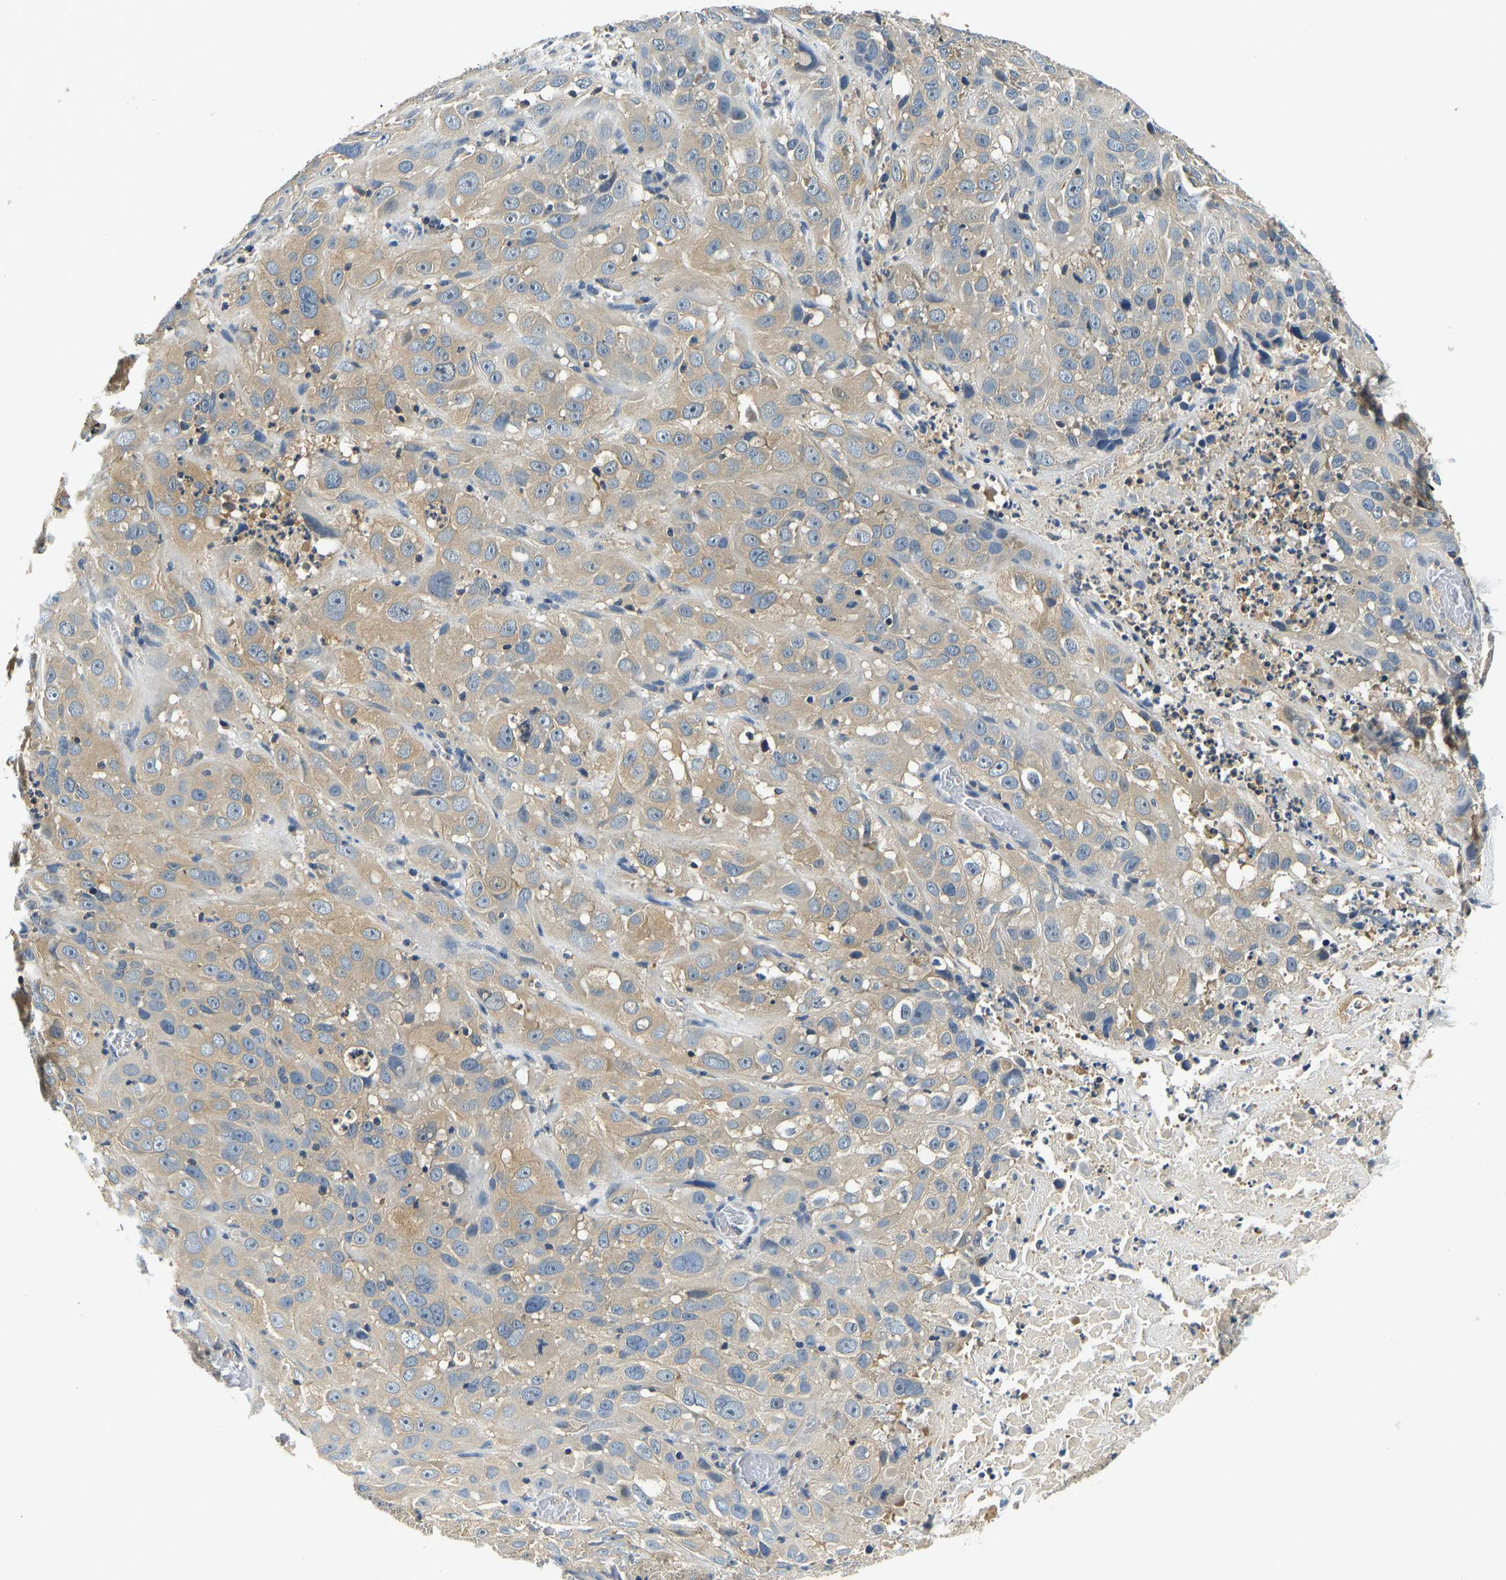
{"staining": {"intensity": "weak", "quantity": ">75%", "location": "cytoplasmic/membranous"}, "tissue": "cervical cancer", "cell_type": "Tumor cells", "image_type": "cancer", "snomed": [{"axis": "morphology", "description": "Squamous cell carcinoma, NOS"}, {"axis": "topography", "description": "Cervix"}], "caption": "A brown stain labels weak cytoplasmic/membranous staining of a protein in squamous cell carcinoma (cervical) tumor cells.", "gene": "RESF1", "patient": {"sex": "female", "age": 32}}